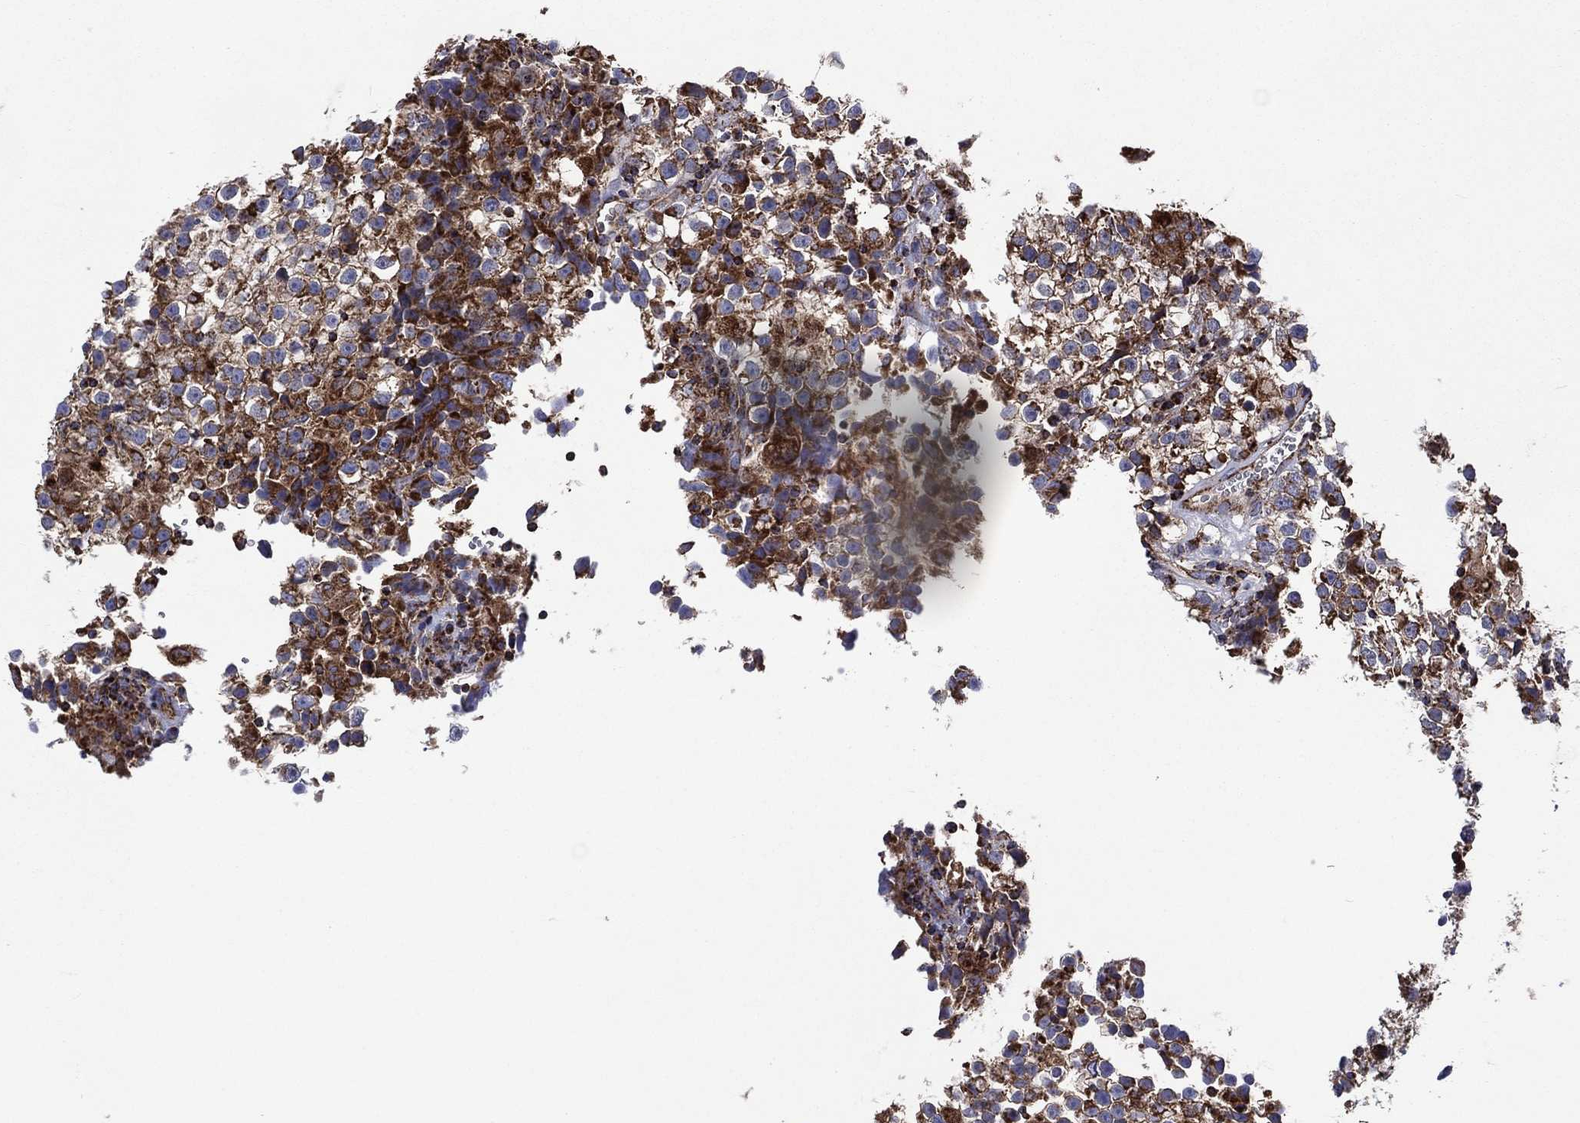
{"staining": {"intensity": "strong", "quantity": "25%-75%", "location": "cytoplasmic/membranous"}, "tissue": "testis cancer", "cell_type": "Tumor cells", "image_type": "cancer", "snomed": [{"axis": "morphology", "description": "Seminoma, NOS"}, {"axis": "topography", "description": "Testis"}], "caption": "This is an image of IHC staining of testis cancer, which shows strong positivity in the cytoplasmic/membranous of tumor cells.", "gene": "ANKRD37", "patient": {"sex": "male", "age": 31}}